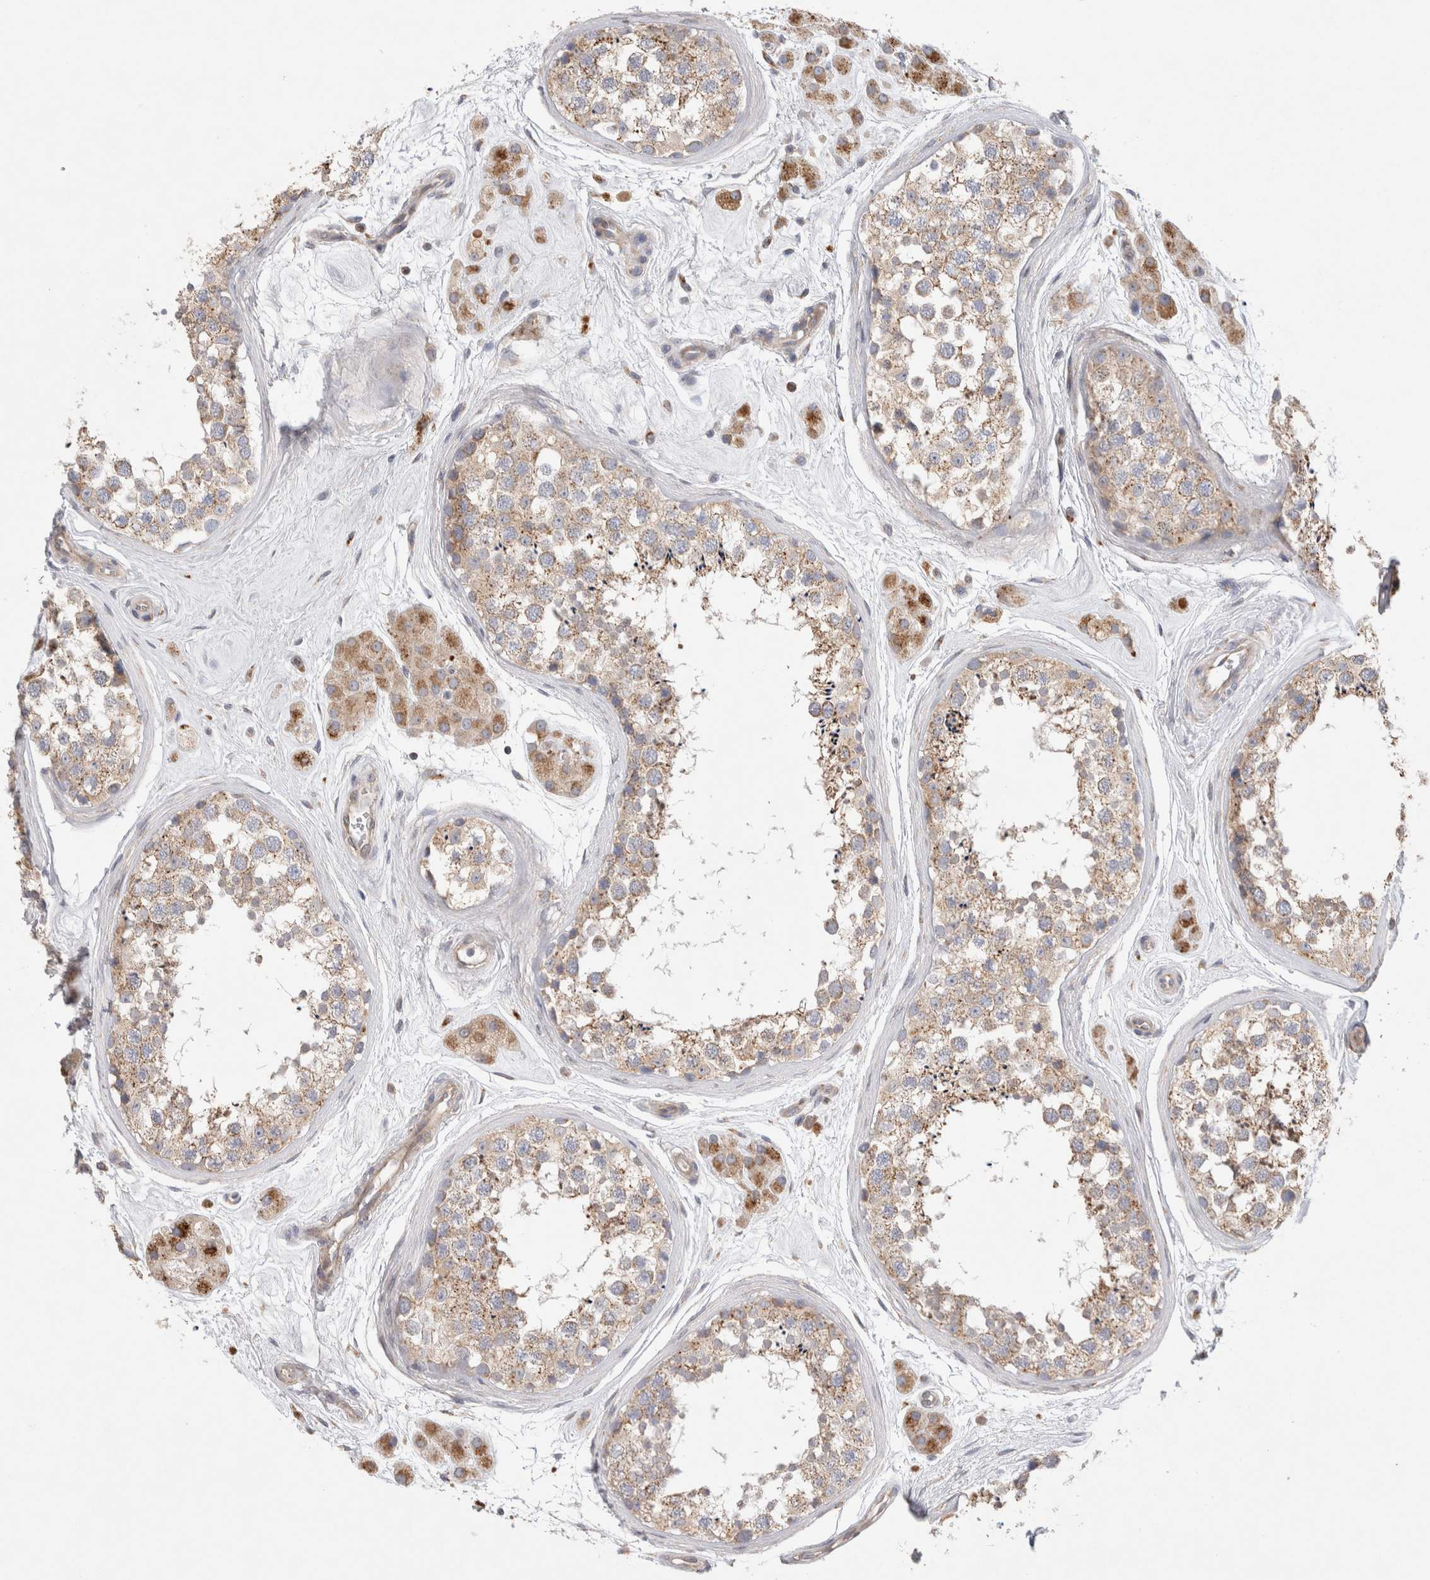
{"staining": {"intensity": "weak", "quantity": ">75%", "location": "cytoplasmic/membranous"}, "tissue": "testis", "cell_type": "Cells in seminiferous ducts", "image_type": "normal", "snomed": [{"axis": "morphology", "description": "Normal tissue, NOS"}, {"axis": "topography", "description": "Testis"}], "caption": "Testis stained with DAB (3,3'-diaminobenzidine) IHC displays low levels of weak cytoplasmic/membranous positivity in about >75% of cells in seminiferous ducts.", "gene": "TBC1D16", "patient": {"sex": "male", "age": 56}}